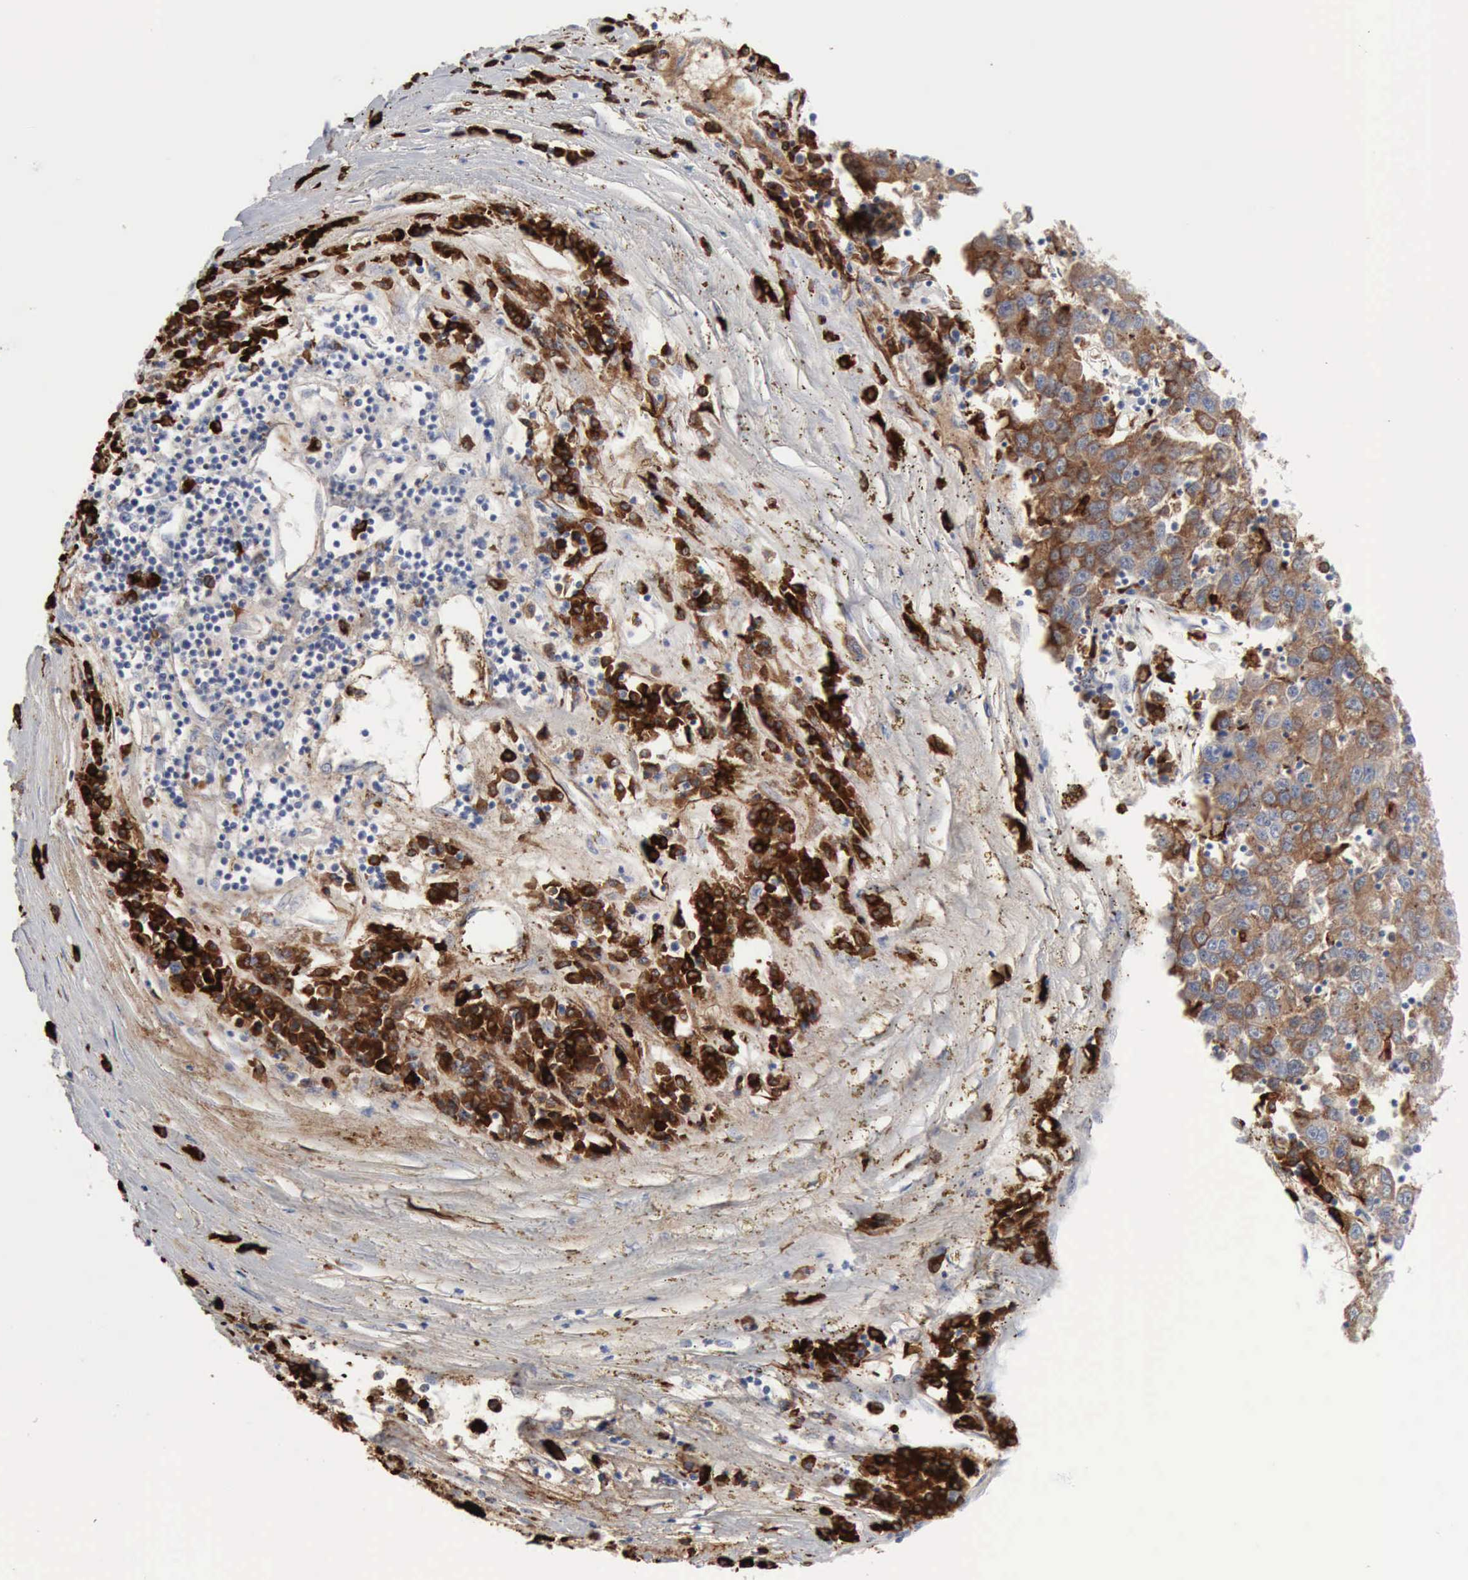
{"staining": {"intensity": "moderate", "quantity": ">75%", "location": "cytoplasmic/membranous"}, "tissue": "liver cancer", "cell_type": "Tumor cells", "image_type": "cancer", "snomed": [{"axis": "morphology", "description": "Carcinoma, Hepatocellular, NOS"}, {"axis": "topography", "description": "Liver"}], "caption": "This is an image of IHC staining of hepatocellular carcinoma (liver), which shows moderate positivity in the cytoplasmic/membranous of tumor cells.", "gene": "C4BPA", "patient": {"sex": "male", "age": 49}}